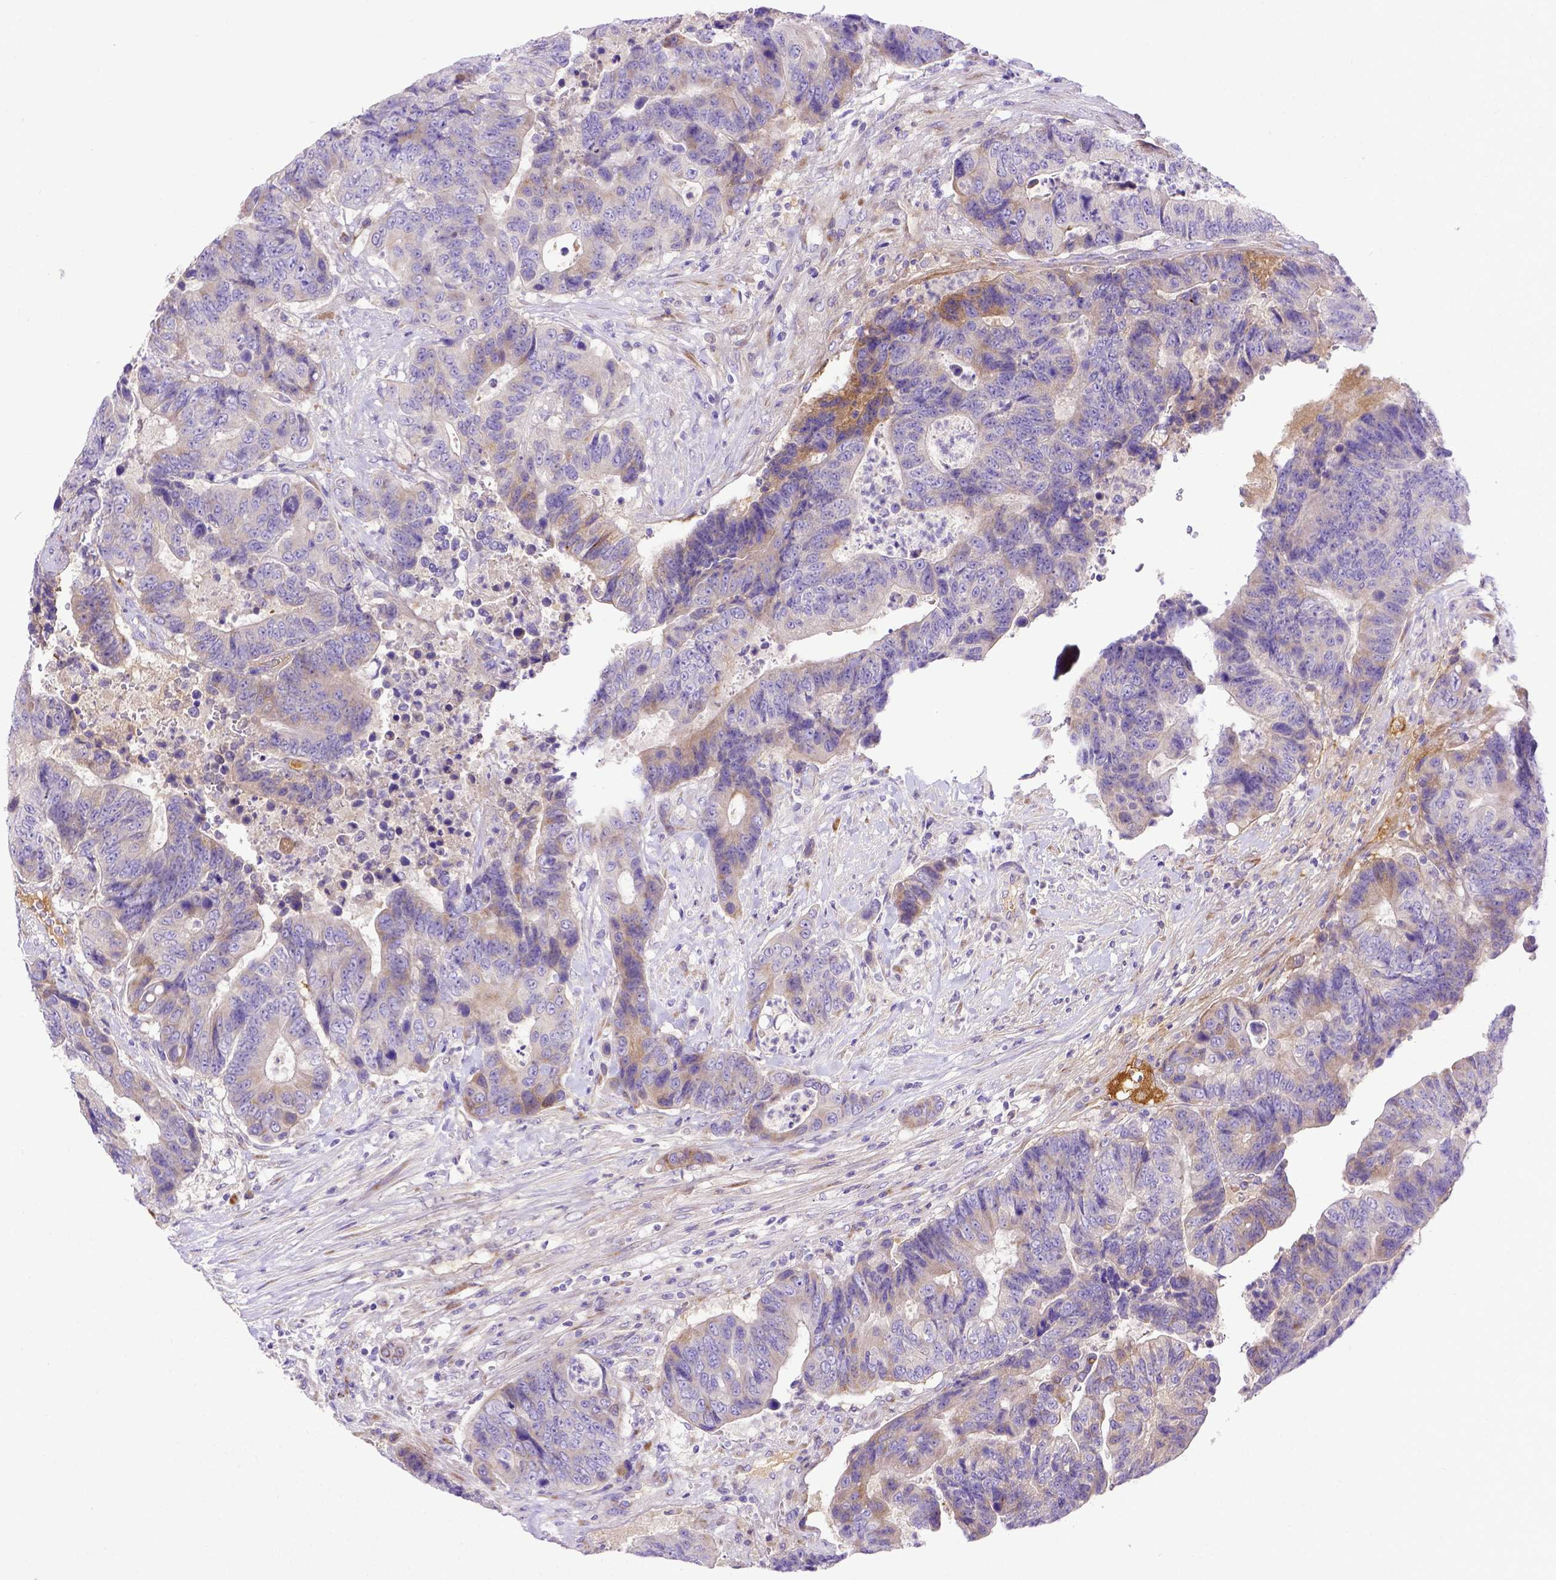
{"staining": {"intensity": "weak", "quantity": "<25%", "location": "cytoplasmic/membranous"}, "tissue": "colorectal cancer", "cell_type": "Tumor cells", "image_type": "cancer", "snomed": [{"axis": "morphology", "description": "Adenocarcinoma, NOS"}, {"axis": "topography", "description": "Colon"}], "caption": "Immunohistochemistry (IHC) of colorectal adenocarcinoma exhibits no staining in tumor cells.", "gene": "CFAP300", "patient": {"sex": "female", "age": 48}}